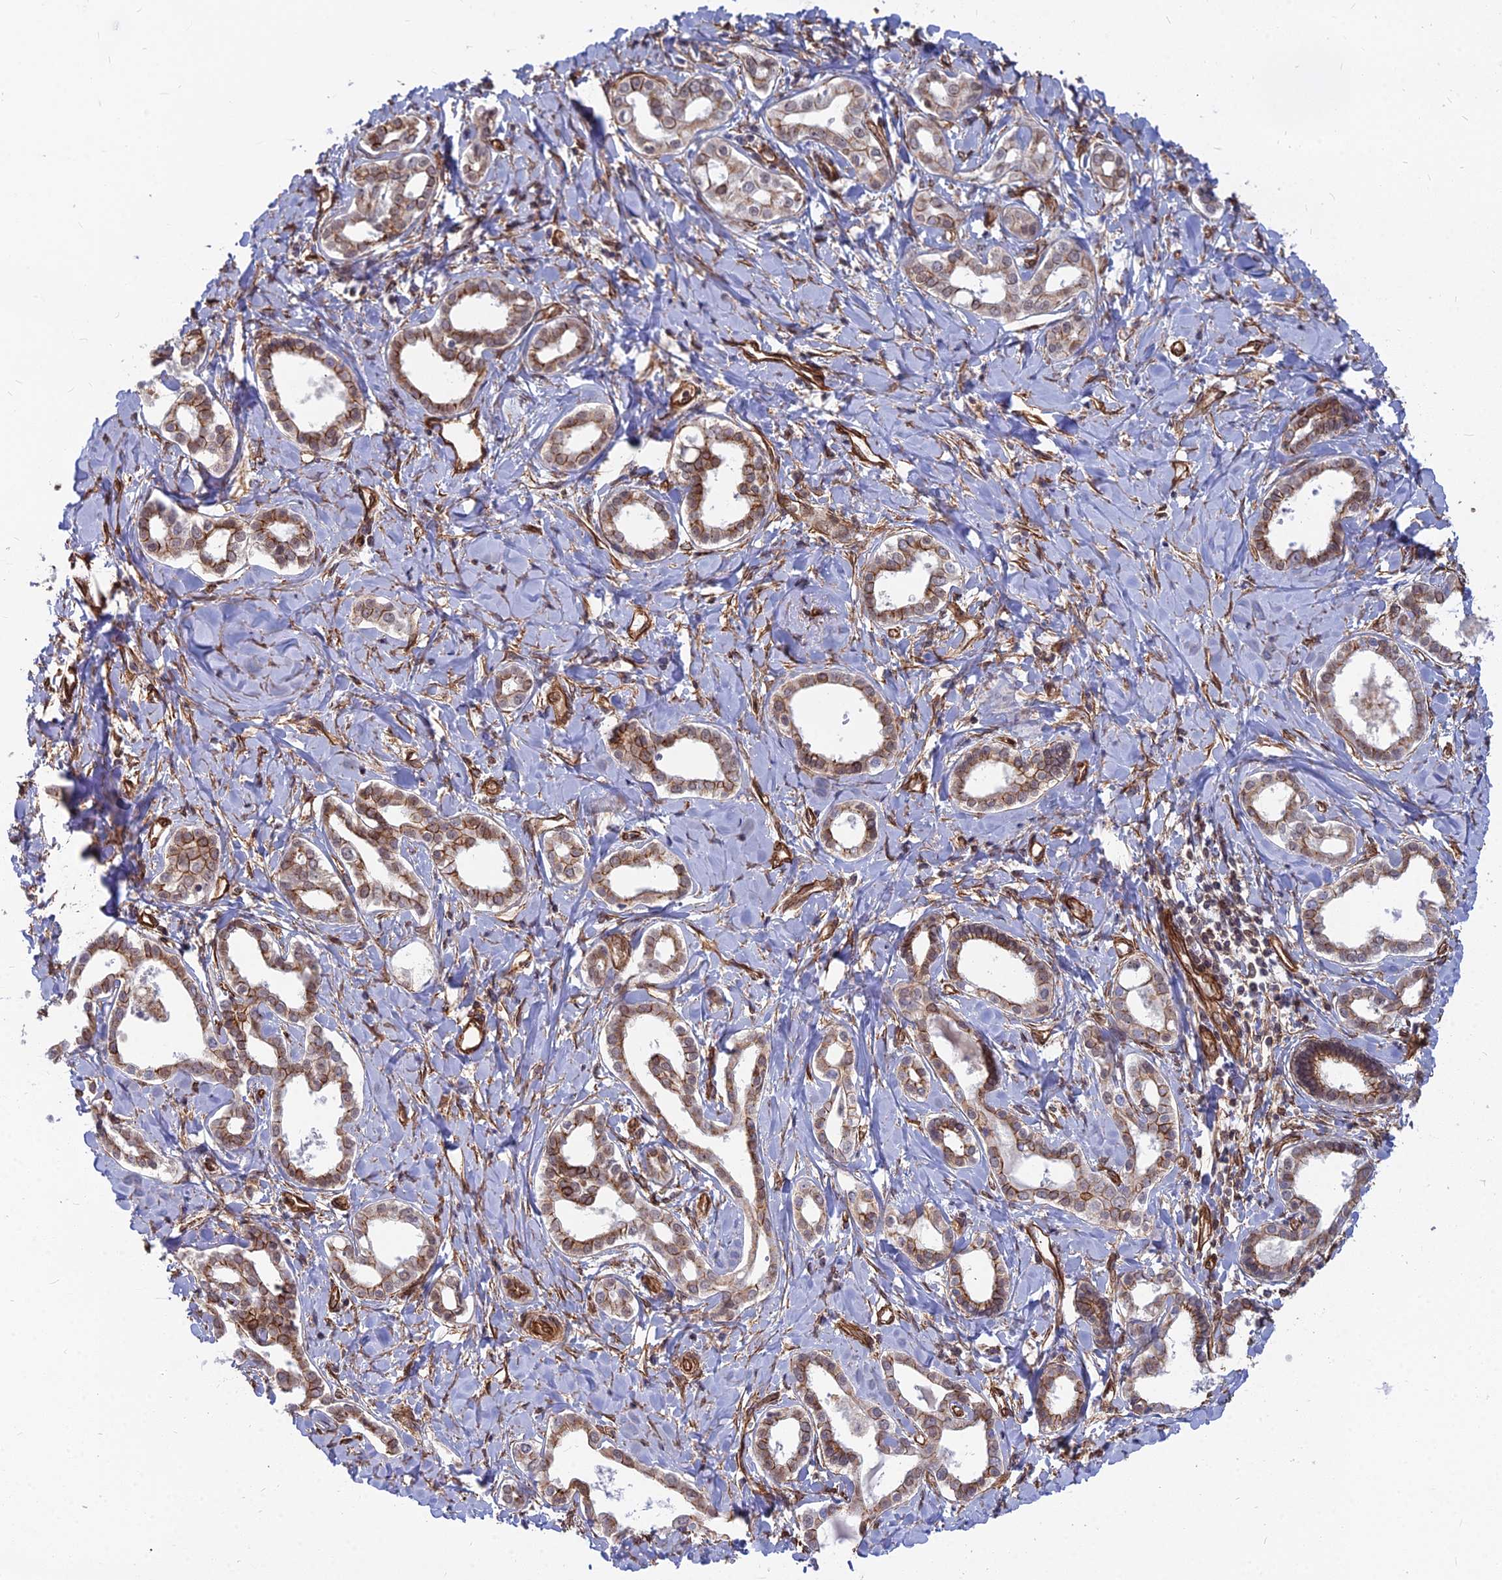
{"staining": {"intensity": "moderate", "quantity": "<25%", "location": "cytoplasmic/membranous"}, "tissue": "liver cancer", "cell_type": "Tumor cells", "image_type": "cancer", "snomed": [{"axis": "morphology", "description": "Cholangiocarcinoma"}, {"axis": "topography", "description": "Liver"}], "caption": "A brown stain labels moderate cytoplasmic/membranous staining of a protein in human liver cholangiocarcinoma tumor cells.", "gene": "YJU2", "patient": {"sex": "female", "age": 77}}